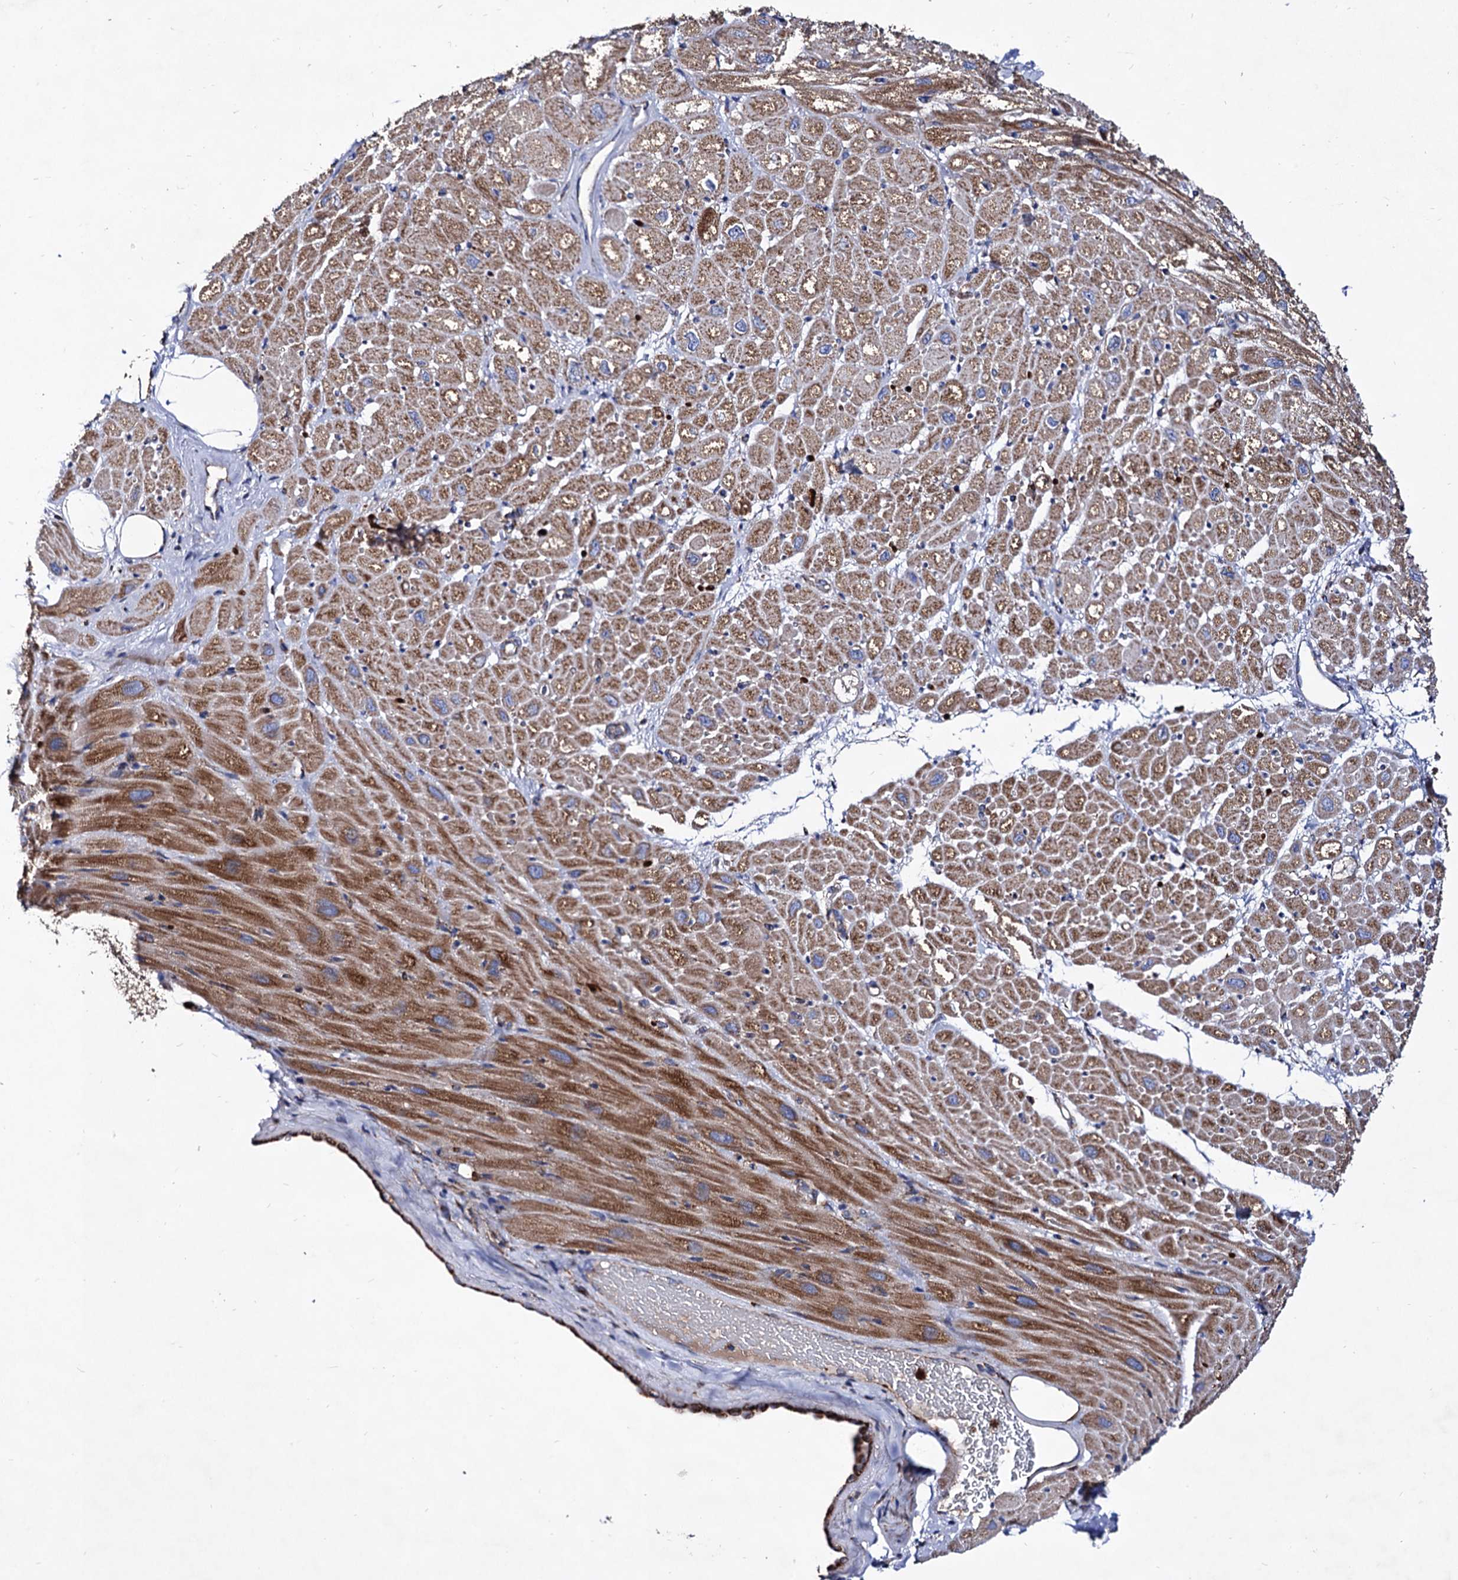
{"staining": {"intensity": "moderate", "quantity": ">75%", "location": "cytoplasmic/membranous"}, "tissue": "heart muscle", "cell_type": "Cardiomyocytes", "image_type": "normal", "snomed": [{"axis": "morphology", "description": "Normal tissue, NOS"}, {"axis": "topography", "description": "Heart"}], "caption": "A medium amount of moderate cytoplasmic/membranous staining is seen in about >75% of cardiomyocytes in unremarkable heart muscle. (brown staining indicates protein expression, while blue staining denotes nuclei).", "gene": "ACAD9", "patient": {"sex": "male", "age": 50}}